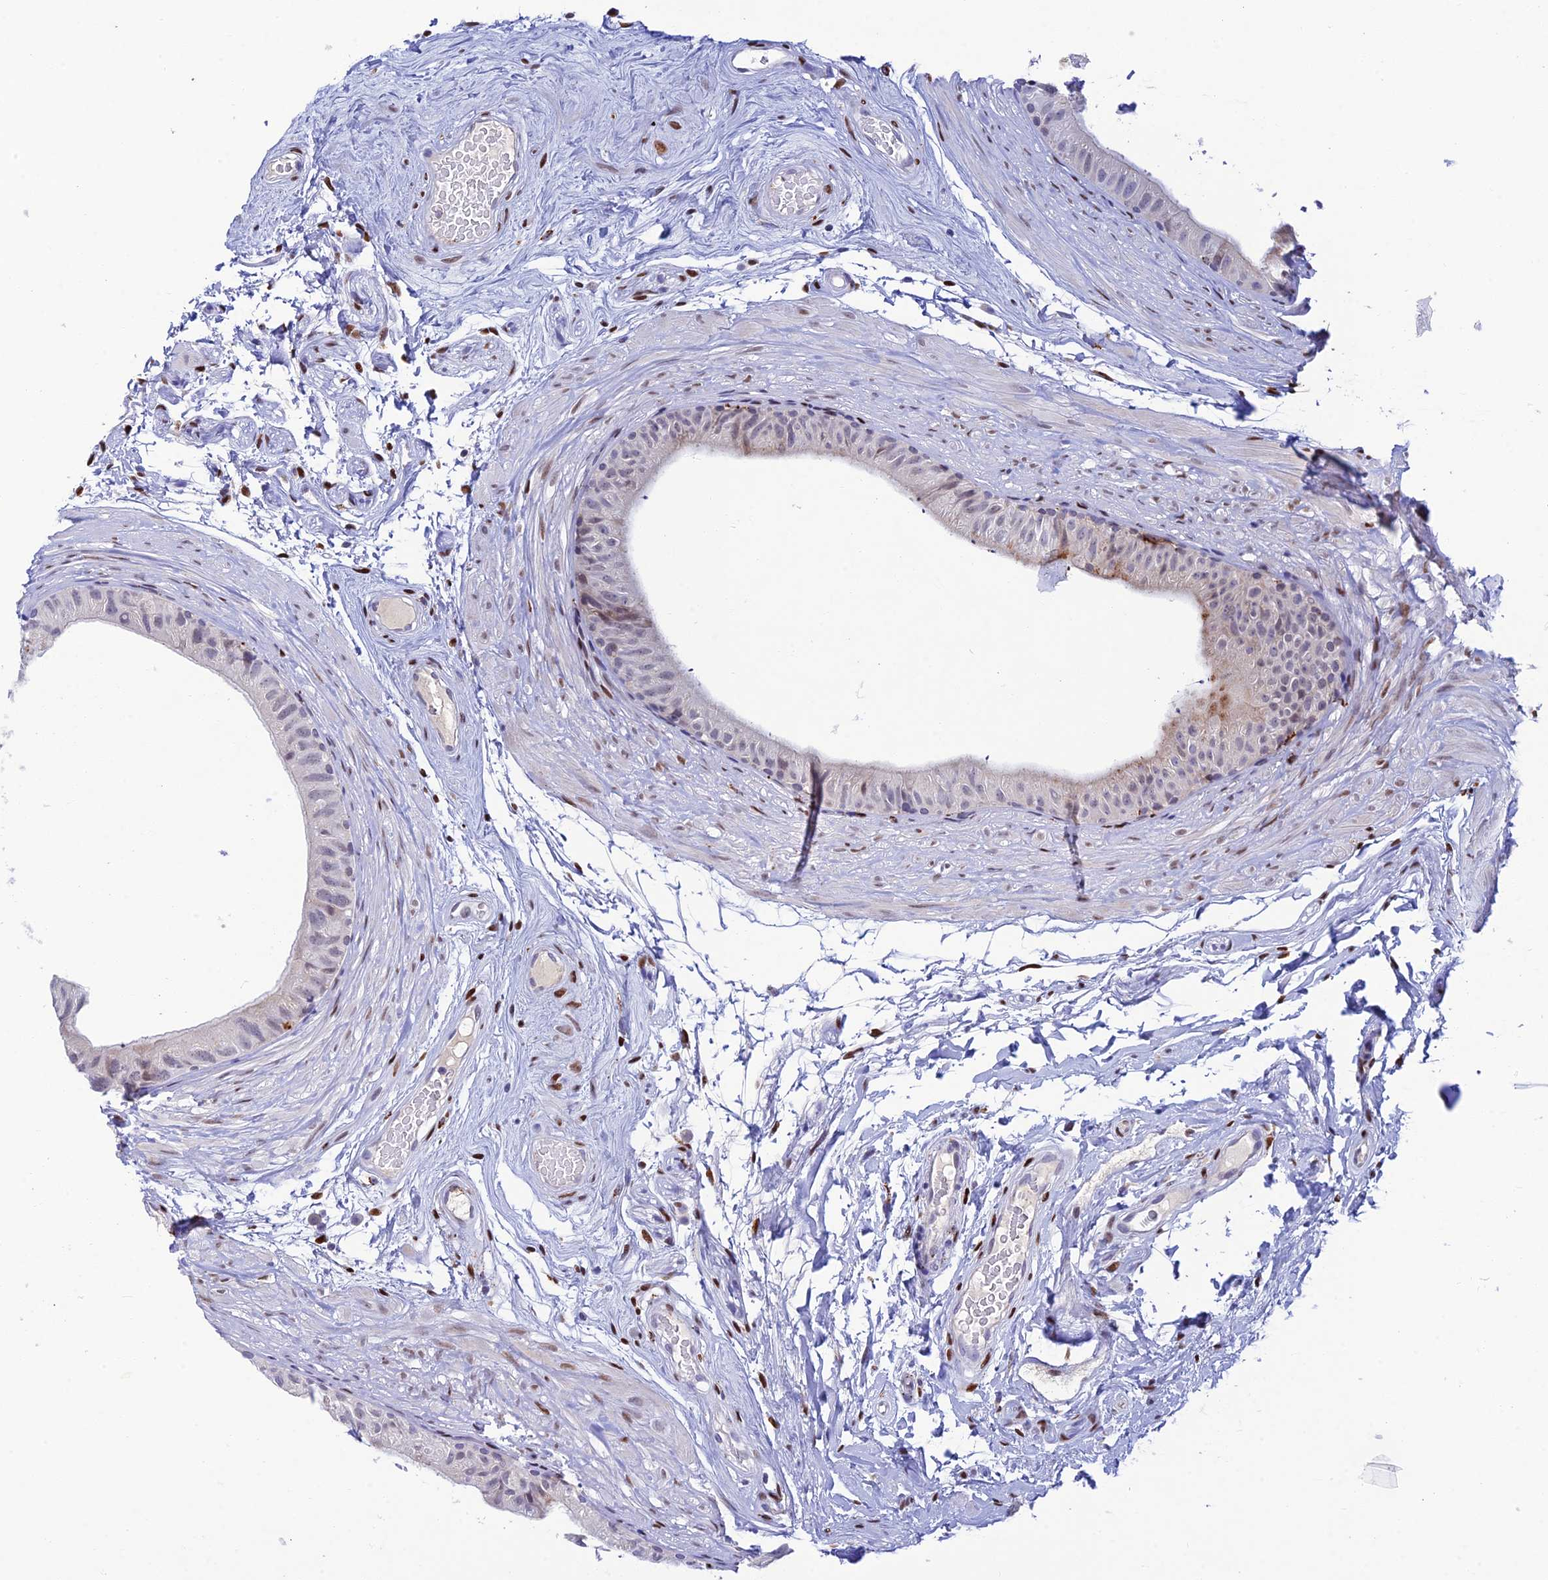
{"staining": {"intensity": "negative", "quantity": "none", "location": "none"}, "tissue": "epididymis", "cell_type": "Glandular cells", "image_type": "normal", "snomed": [{"axis": "morphology", "description": "Normal tissue, NOS"}, {"axis": "topography", "description": "Epididymis"}], "caption": "High power microscopy photomicrograph of an immunohistochemistry image of unremarkable epididymis, revealing no significant expression in glandular cells. (Immunohistochemistry, brightfield microscopy, high magnification).", "gene": "HIC1", "patient": {"sex": "male", "age": 45}}